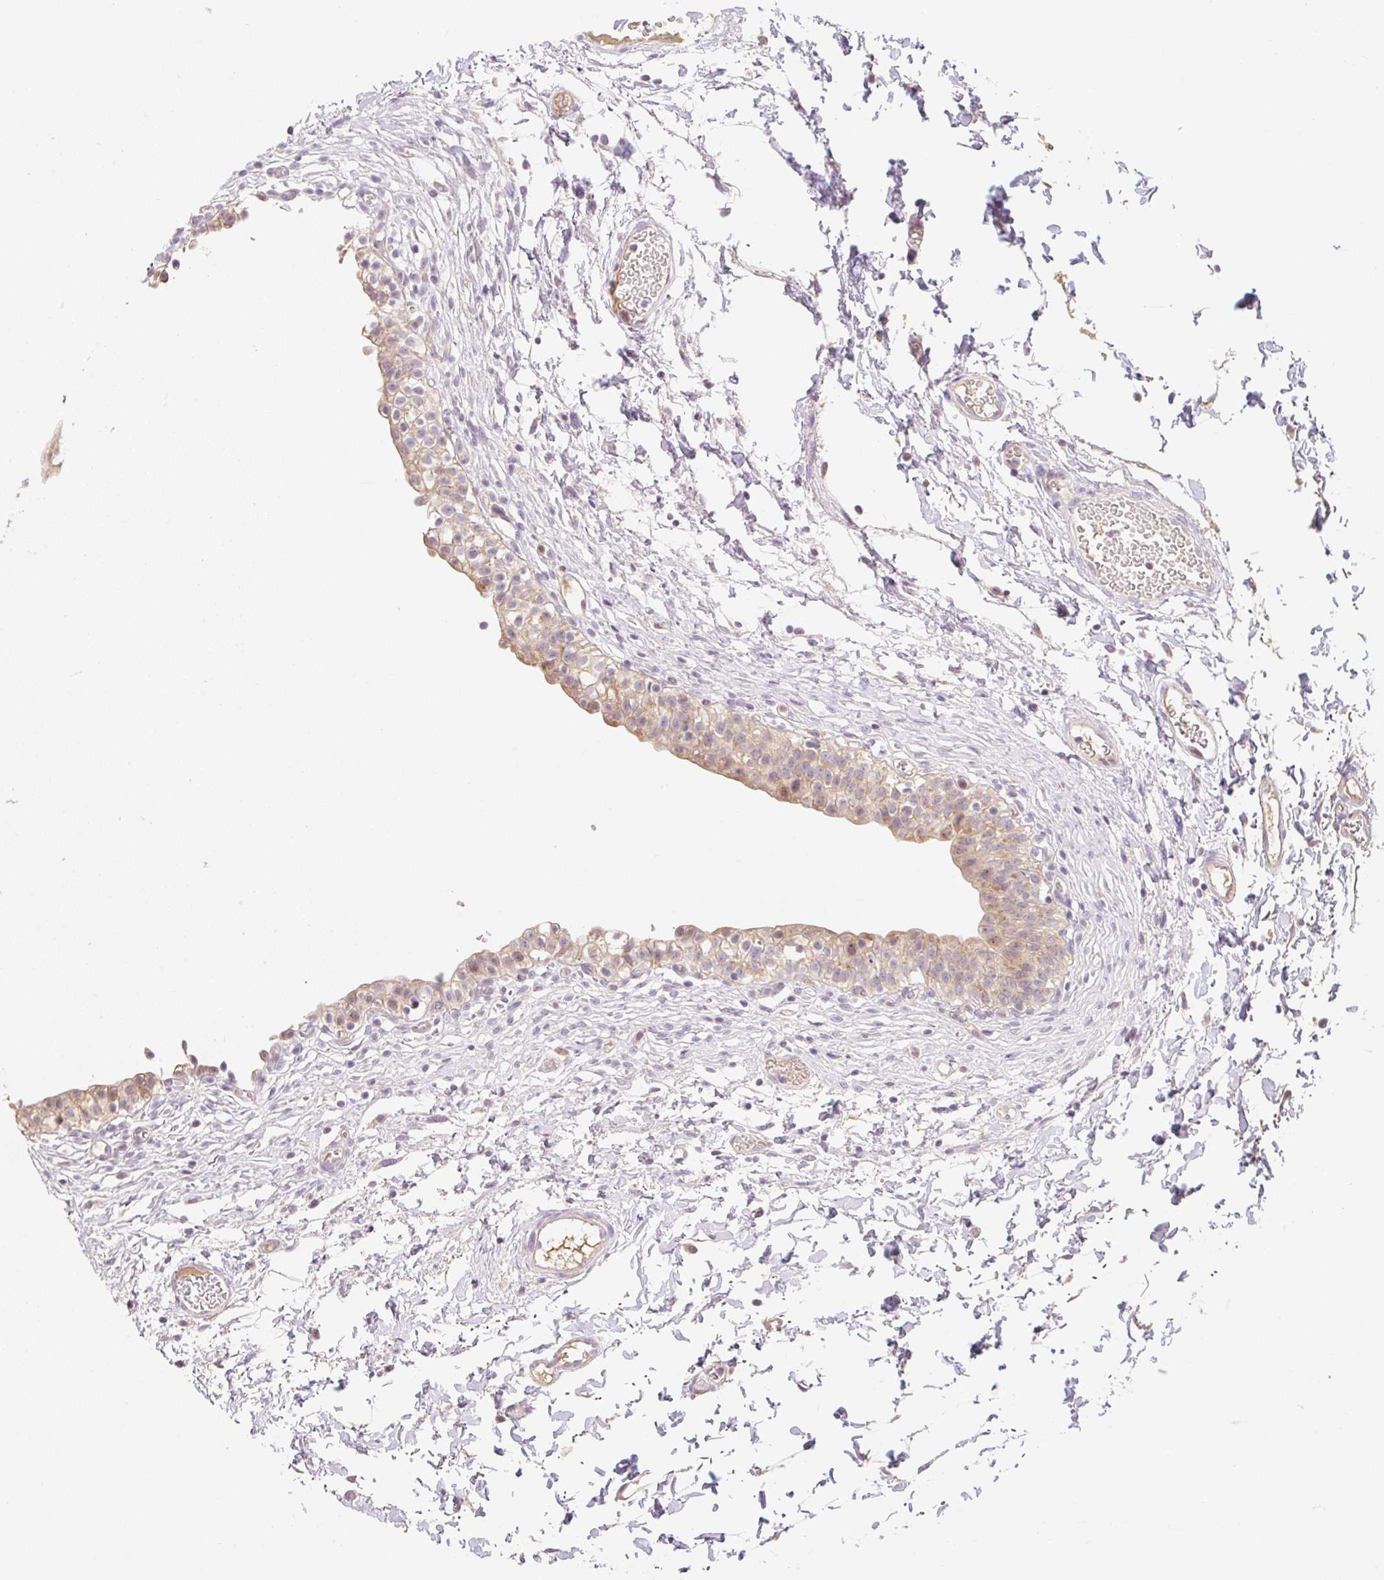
{"staining": {"intensity": "moderate", "quantity": "25%-75%", "location": "nuclear"}, "tissue": "urinary bladder", "cell_type": "Urothelial cells", "image_type": "normal", "snomed": [{"axis": "morphology", "description": "Normal tissue, NOS"}, {"axis": "topography", "description": "Urinary bladder"}, {"axis": "topography", "description": "Peripheral nerve tissue"}], "caption": "Protein positivity by IHC exhibits moderate nuclear staining in approximately 25%-75% of urothelial cells in benign urinary bladder. (brown staining indicates protein expression, while blue staining denotes nuclei).", "gene": "MIA2", "patient": {"sex": "male", "age": 55}}